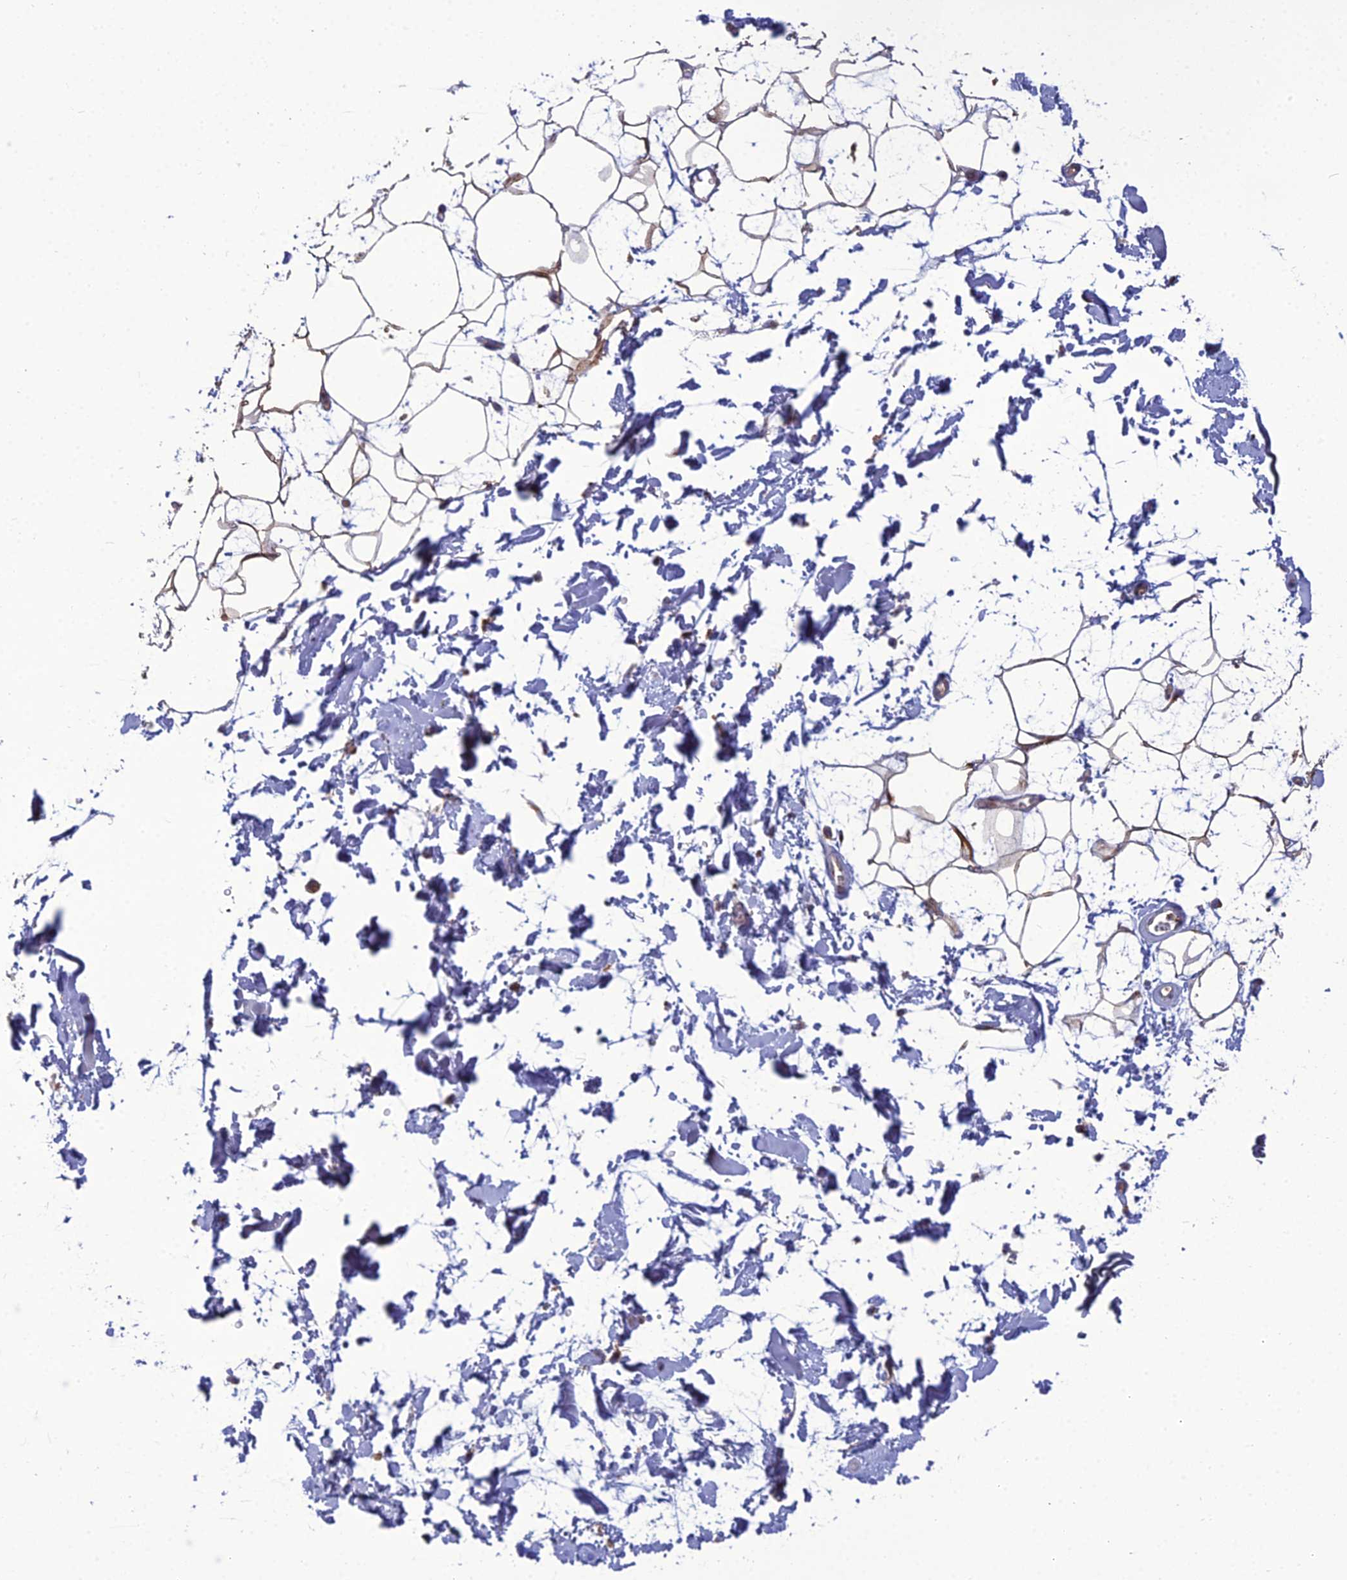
{"staining": {"intensity": "moderate", "quantity": "25%-75%", "location": "cytoplasmic/membranous"}, "tissue": "adipose tissue", "cell_type": "Adipocytes", "image_type": "normal", "snomed": [{"axis": "morphology", "description": "Normal tissue, NOS"}, {"axis": "topography", "description": "Soft tissue"}], "caption": "Adipose tissue stained for a protein (brown) displays moderate cytoplasmic/membranous positive expression in about 25%-75% of adipocytes.", "gene": "LNPEP", "patient": {"sex": "male", "age": 72}}